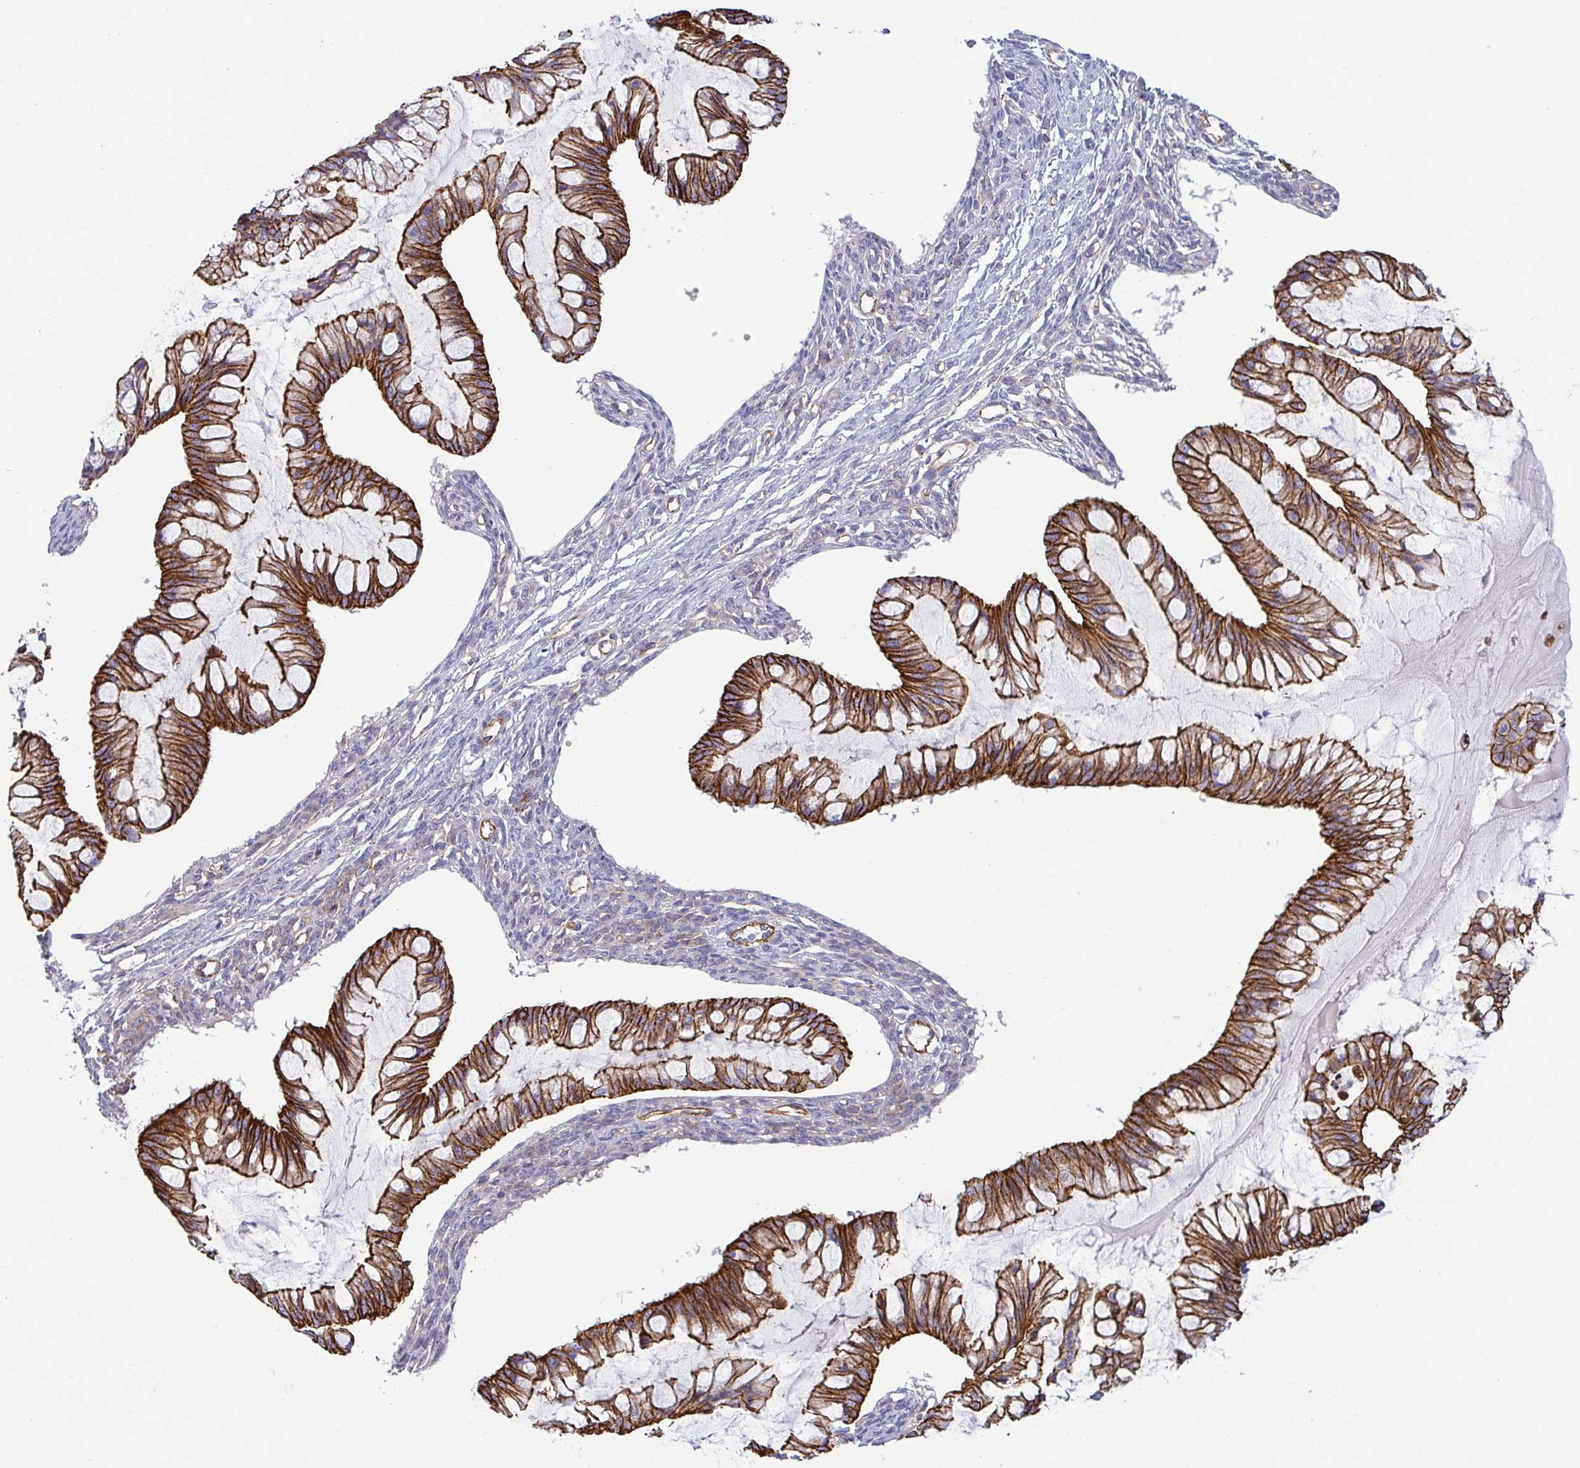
{"staining": {"intensity": "strong", "quantity": ">75%", "location": "cytoplasmic/membranous"}, "tissue": "ovarian cancer", "cell_type": "Tumor cells", "image_type": "cancer", "snomed": [{"axis": "morphology", "description": "Cystadenocarcinoma, mucinous, NOS"}, {"axis": "topography", "description": "Ovary"}], "caption": "Tumor cells reveal high levels of strong cytoplasmic/membranous staining in approximately >75% of cells in human mucinous cystadenocarcinoma (ovarian).", "gene": "LIMA1", "patient": {"sex": "female", "age": 73}}